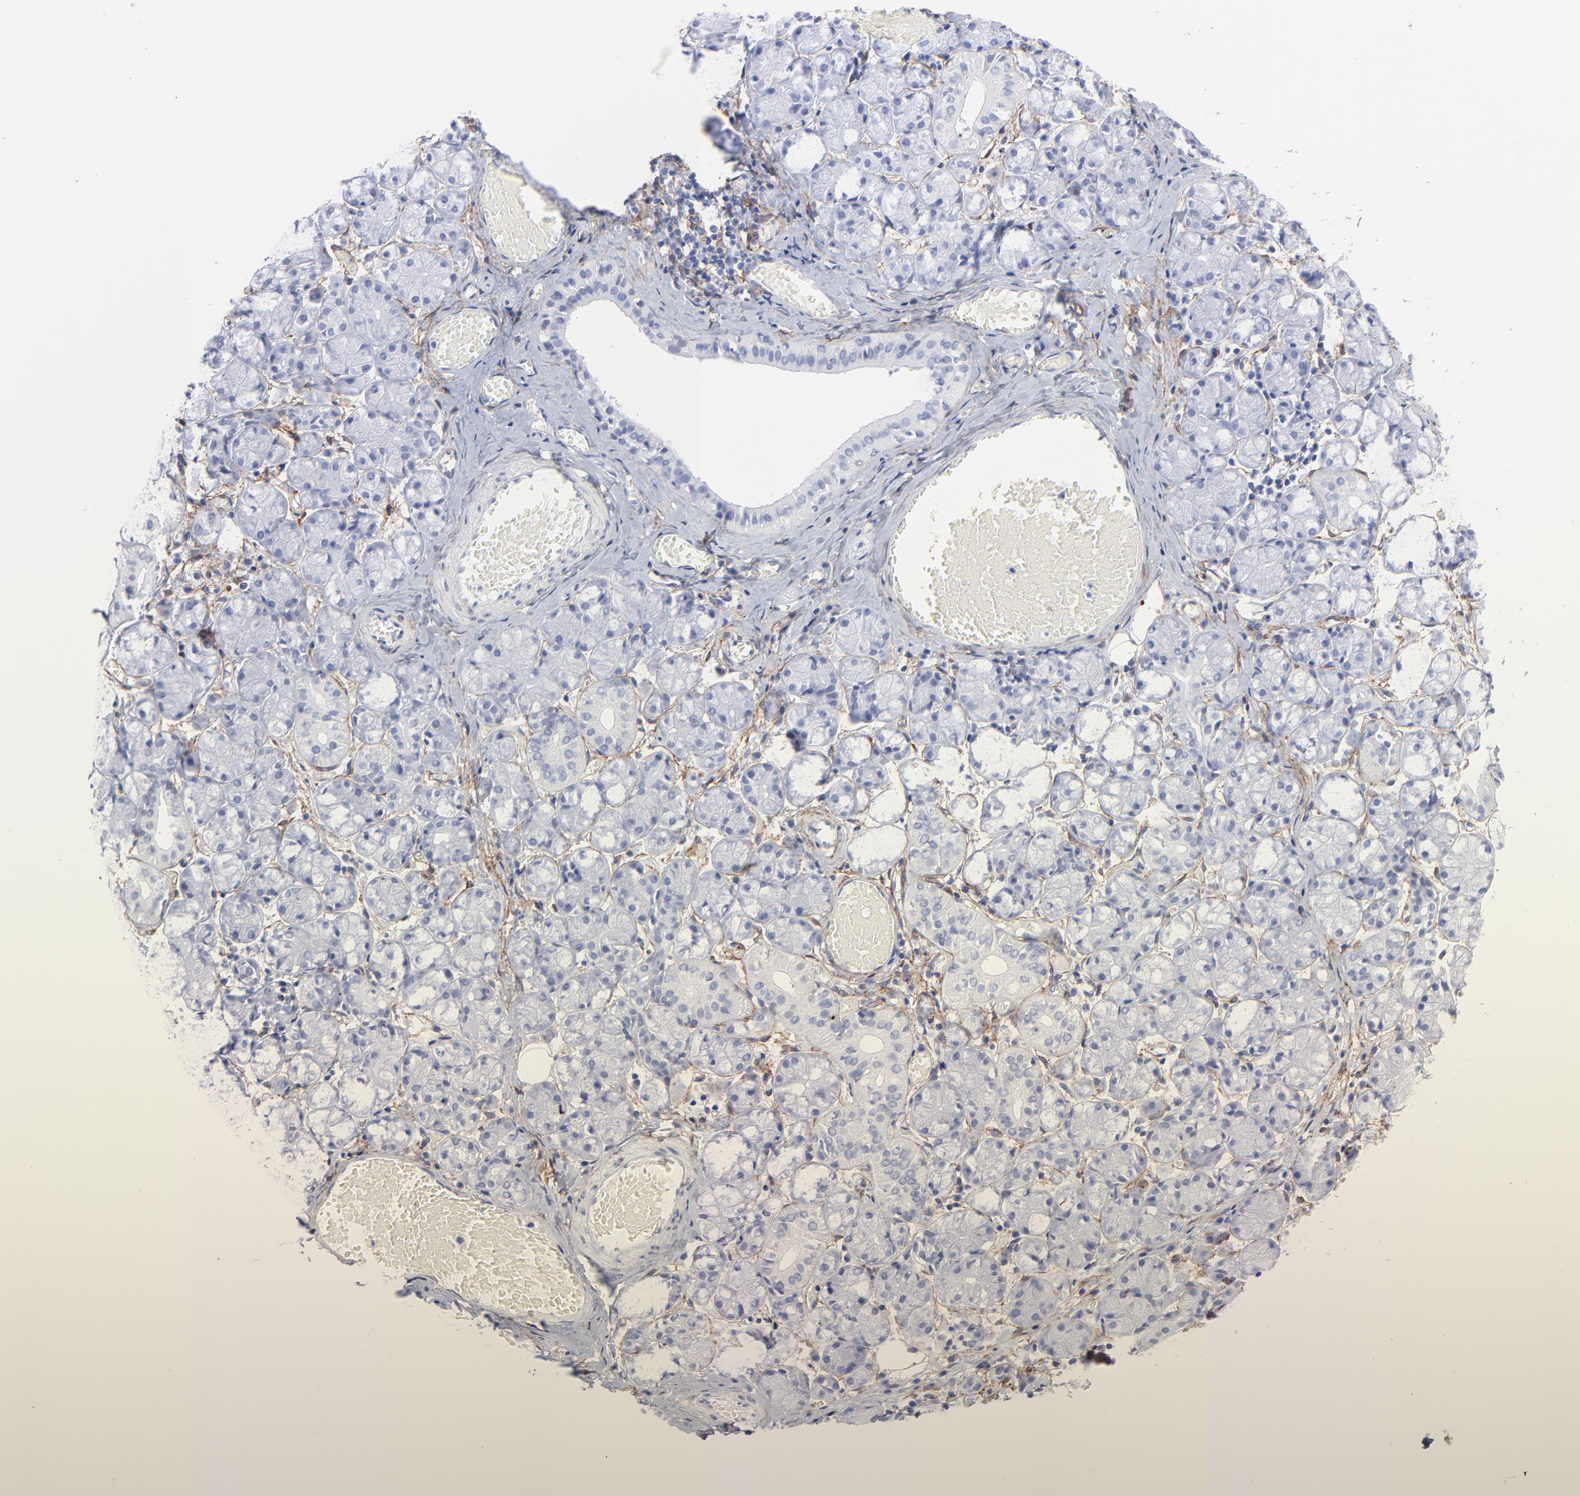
{"staining": {"intensity": "negative", "quantity": "none", "location": "none"}, "tissue": "salivary gland", "cell_type": "Glandular cells", "image_type": "normal", "snomed": [{"axis": "morphology", "description": "Normal tissue, NOS"}, {"axis": "topography", "description": "Salivary gland"}], "caption": "Immunohistochemistry micrograph of unremarkable human salivary gland stained for a protein (brown), which exhibits no staining in glandular cells. The staining was performed using DAB to visualize the protein expression in brown, while the nuclei were stained in blue with hematoxylin (Magnification: 20x).", "gene": "PDGFRB", "patient": {"sex": "female", "age": 24}}